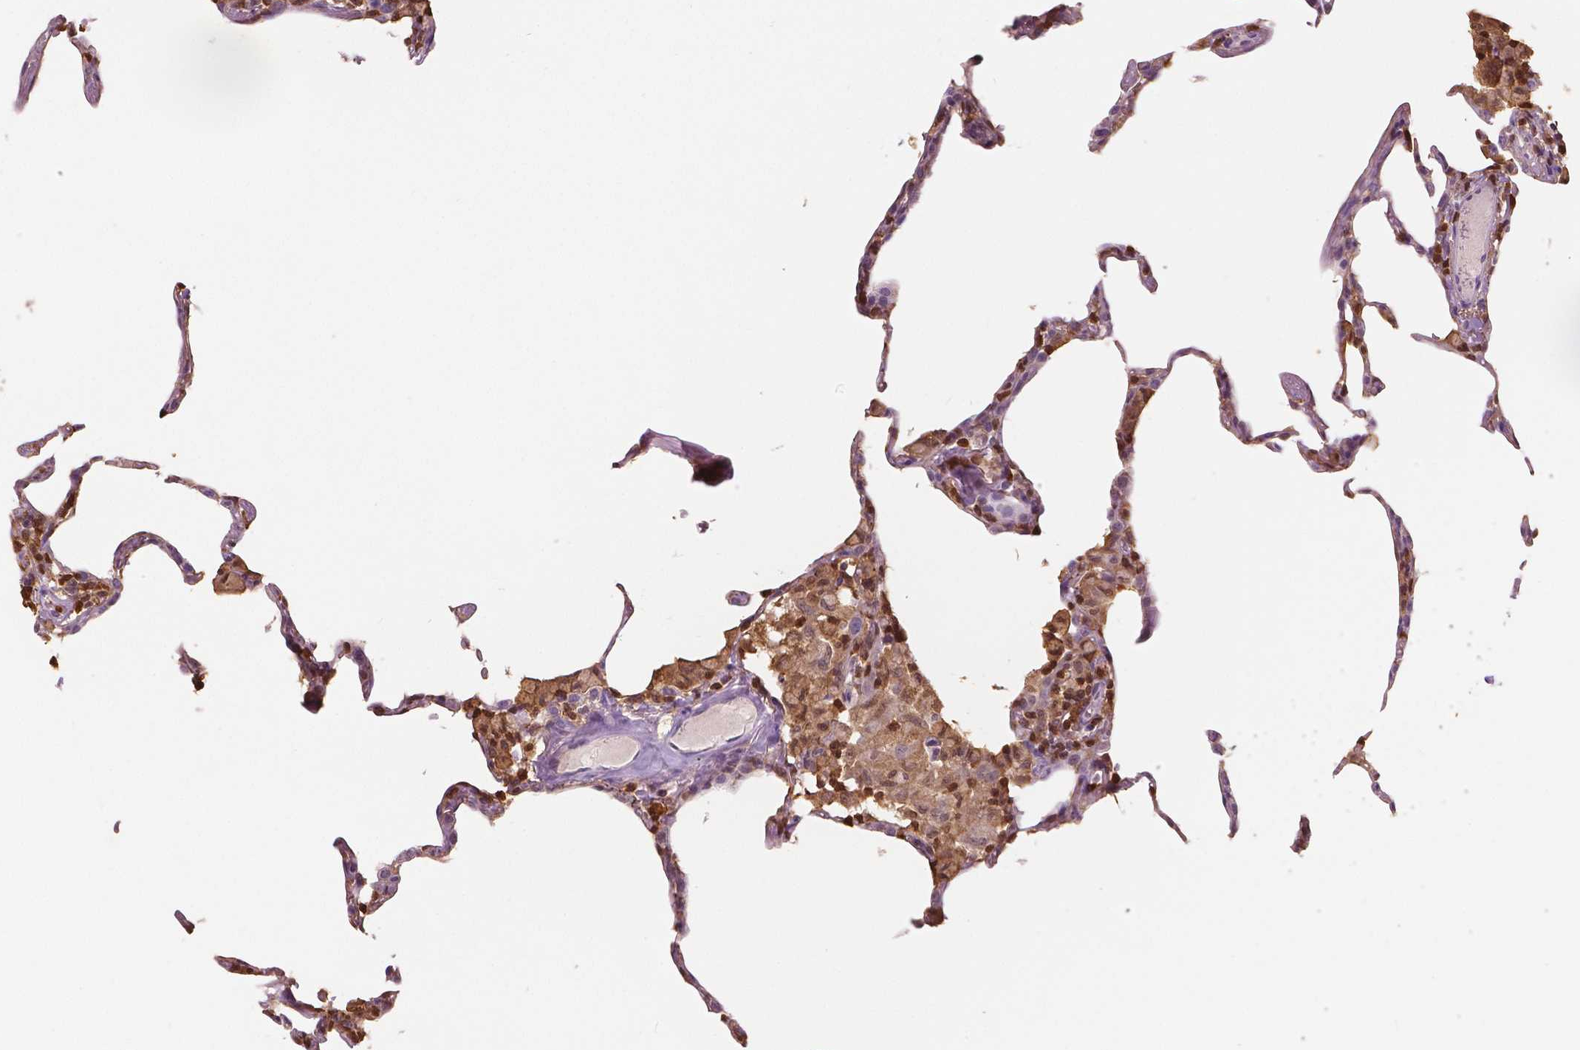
{"staining": {"intensity": "strong", "quantity": "25%-75%", "location": "cytoplasmic/membranous,nuclear"}, "tissue": "lung", "cell_type": "Alveolar cells", "image_type": "normal", "snomed": [{"axis": "morphology", "description": "Normal tissue, NOS"}, {"axis": "topography", "description": "Lung"}], "caption": "A photomicrograph of lung stained for a protein demonstrates strong cytoplasmic/membranous,nuclear brown staining in alveolar cells.", "gene": "S100A4", "patient": {"sex": "female", "age": 57}}